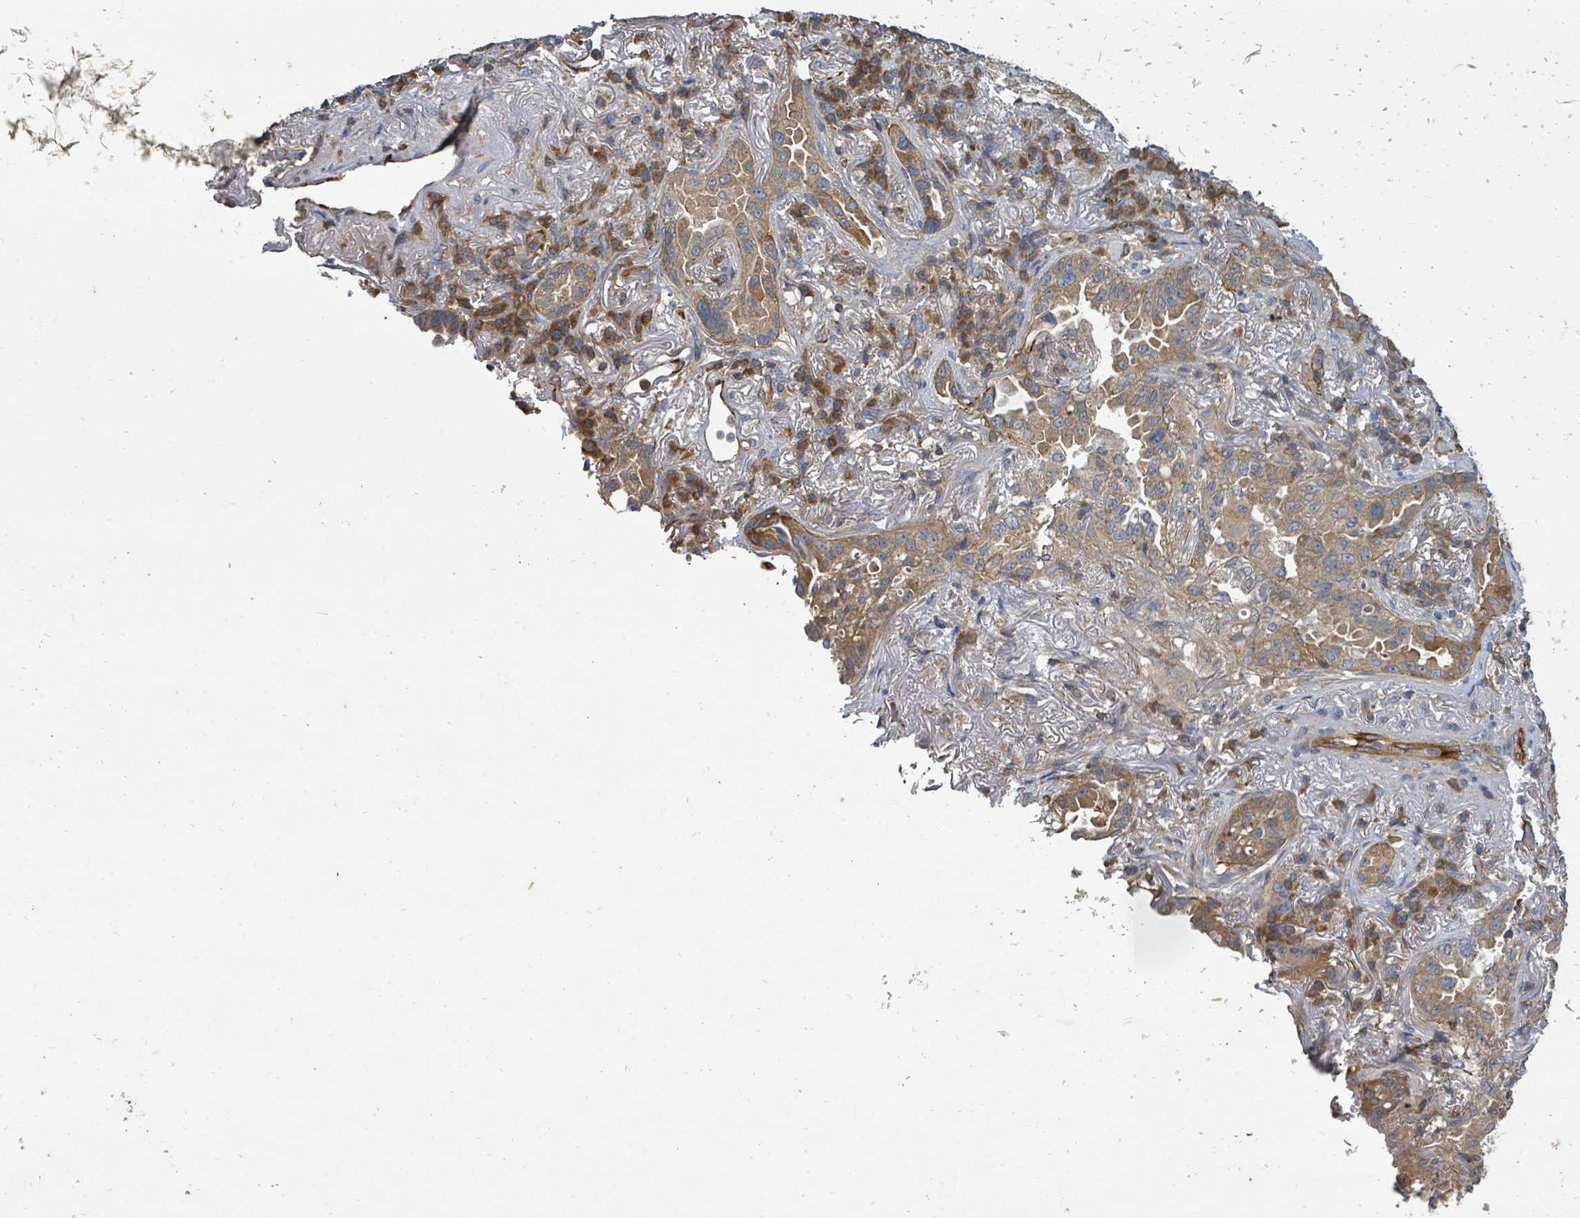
{"staining": {"intensity": "moderate", "quantity": ">75%", "location": "cytoplasmic/membranous"}, "tissue": "lung cancer", "cell_type": "Tumor cells", "image_type": "cancer", "snomed": [{"axis": "morphology", "description": "Adenocarcinoma, NOS"}, {"axis": "topography", "description": "Lung"}], "caption": "Immunohistochemical staining of lung adenocarcinoma shows medium levels of moderate cytoplasmic/membranous protein positivity in about >75% of tumor cells. Nuclei are stained in blue.", "gene": "BOLA2B", "patient": {"sex": "female", "age": 69}}